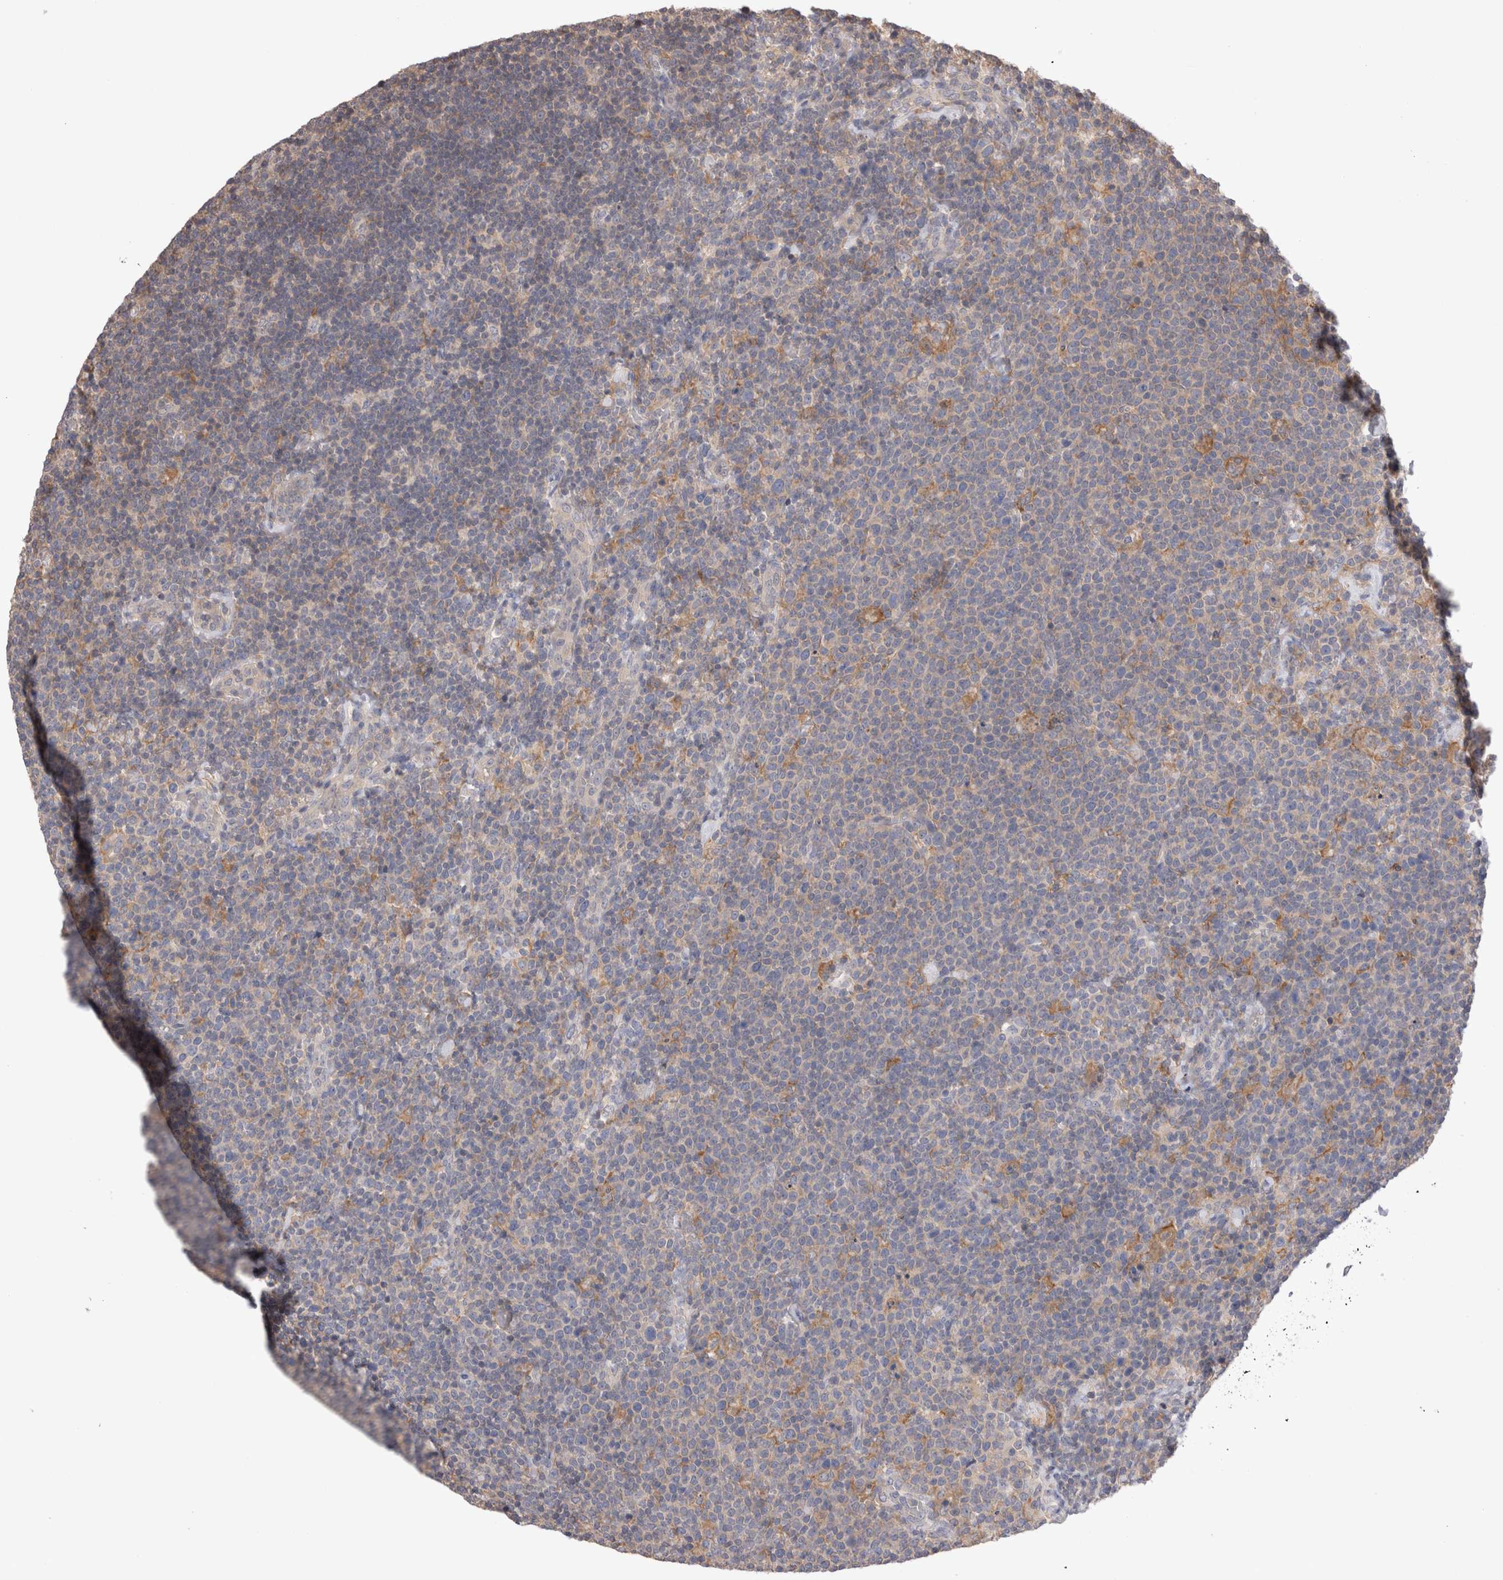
{"staining": {"intensity": "negative", "quantity": "none", "location": "none"}, "tissue": "lymphoma", "cell_type": "Tumor cells", "image_type": "cancer", "snomed": [{"axis": "morphology", "description": "Malignant lymphoma, non-Hodgkin's type, High grade"}, {"axis": "topography", "description": "Lymph node"}], "caption": "Micrograph shows no protein staining in tumor cells of malignant lymphoma, non-Hodgkin's type (high-grade) tissue.", "gene": "OTOR", "patient": {"sex": "male", "age": 61}}